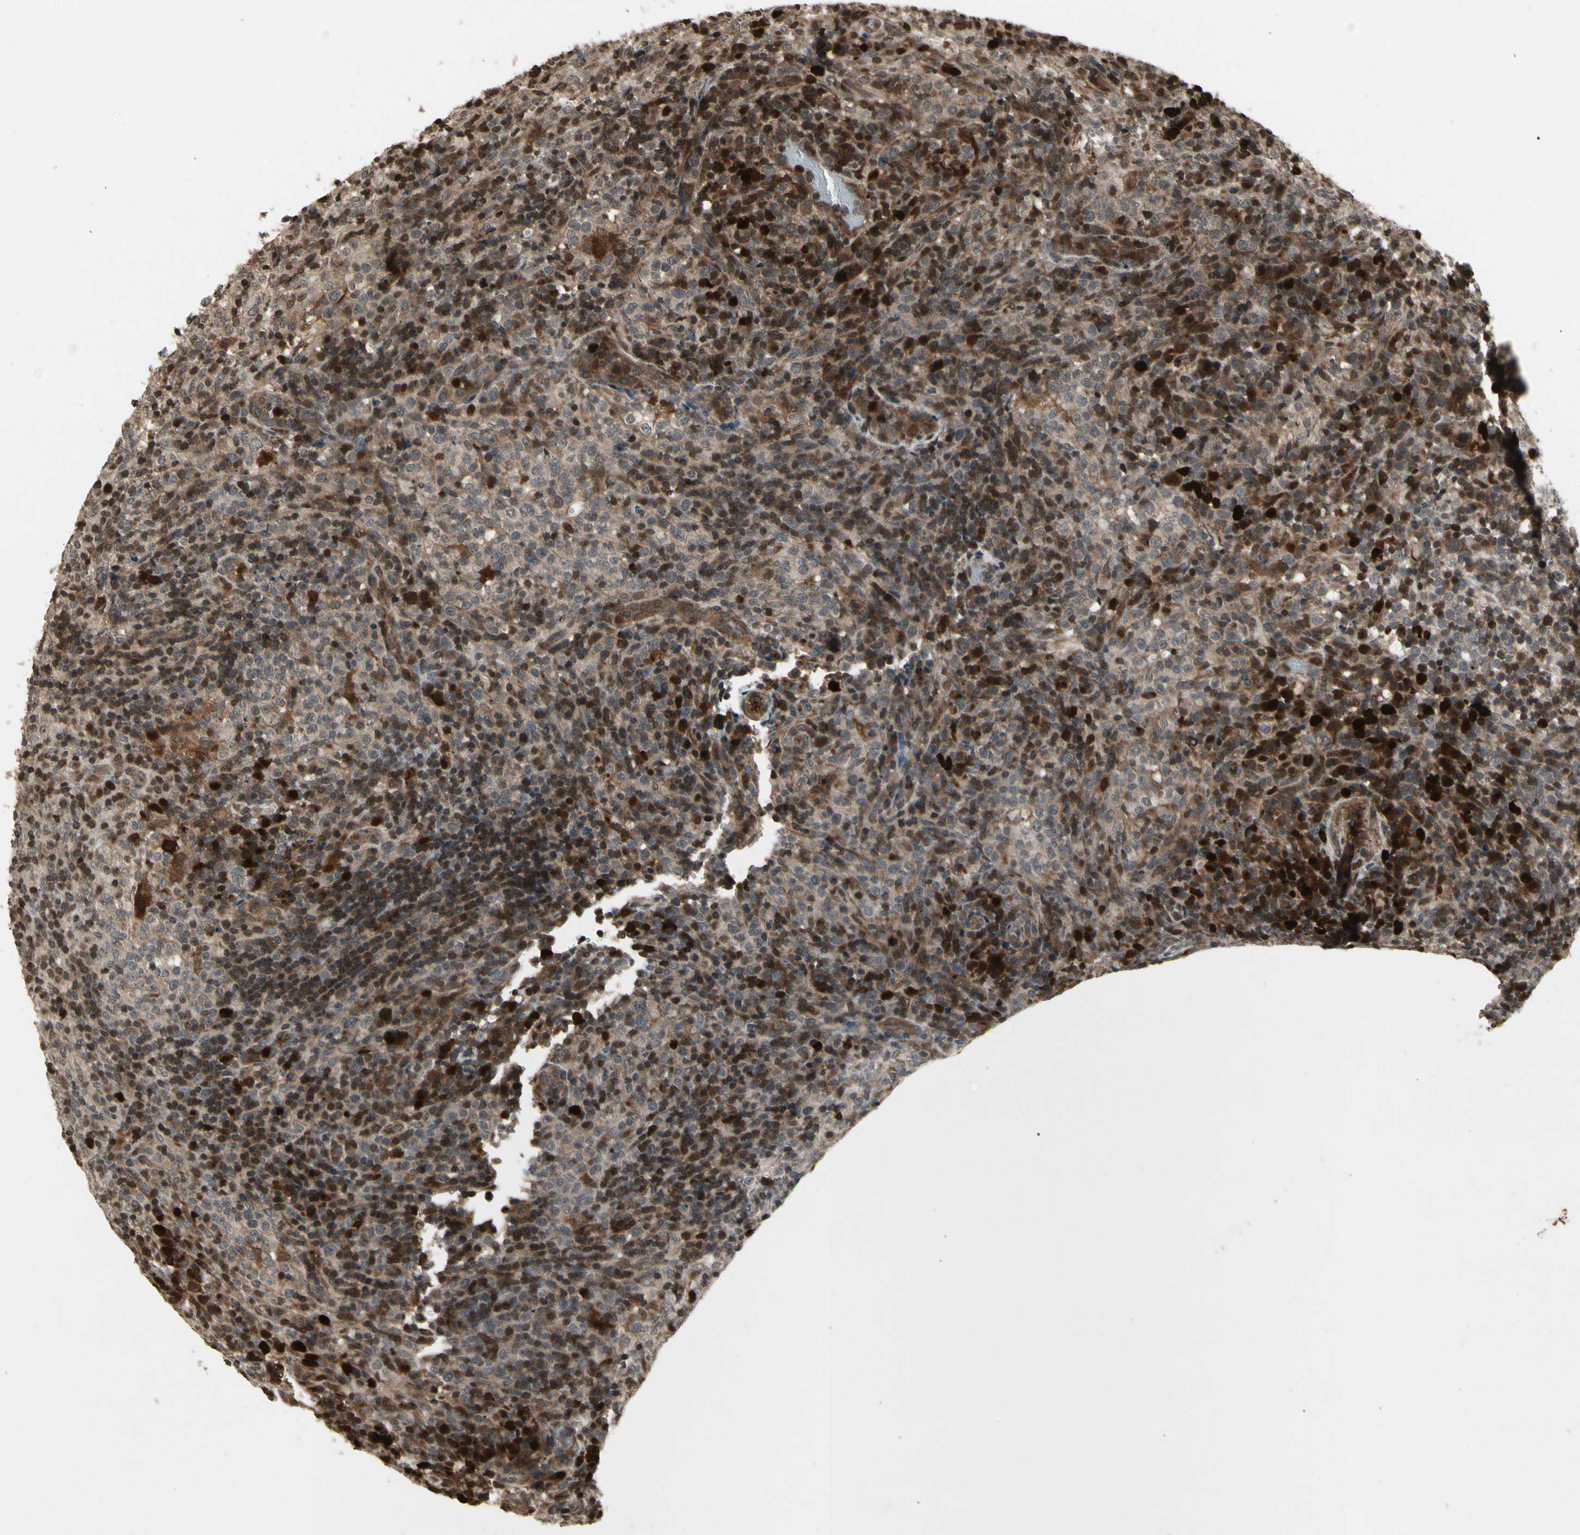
{"staining": {"intensity": "moderate", "quantity": ">75%", "location": "cytoplasmic/membranous,nuclear"}, "tissue": "lymphoma", "cell_type": "Tumor cells", "image_type": "cancer", "snomed": [{"axis": "morphology", "description": "Malignant lymphoma, non-Hodgkin's type, High grade"}, {"axis": "topography", "description": "Lymph node"}], "caption": "IHC staining of lymphoma, which reveals medium levels of moderate cytoplasmic/membranous and nuclear positivity in approximately >75% of tumor cells indicating moderate cytoplasmic/membranous and nuclear protein expression. The staining was performed using DAB (3,3'-diaminobenzidine) (brown) for protein detection and nuclei were counterstained in hematoxylin (blue).", "gene": "GLRX", "patient": {"sex": "female", "age": 76}}